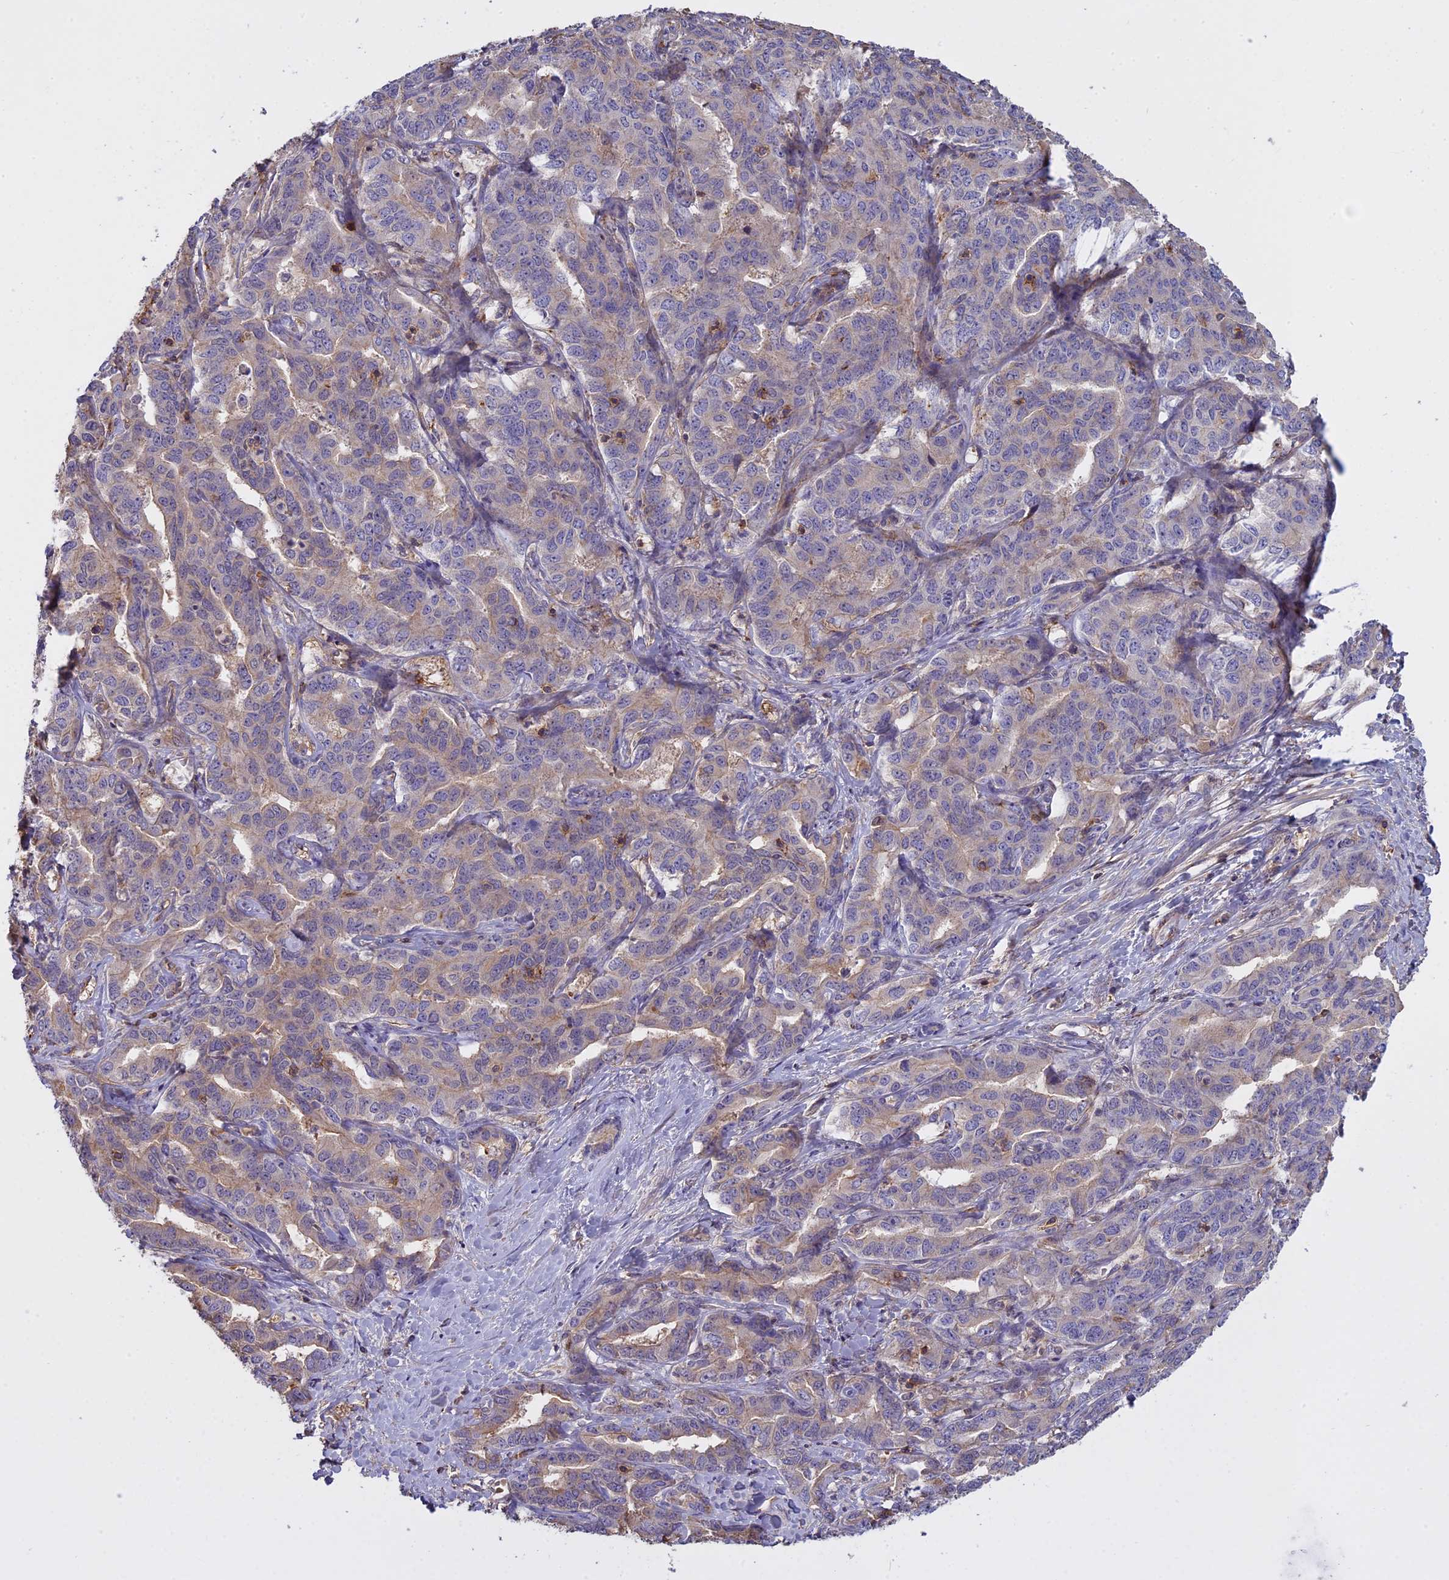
{"staining": {"intensity": "weak", "quantity": "<25%", "location": "cytoplasmic/membranous"}, "tissue": "liver cancer", "cell_type": "Tumor cells", "image_type": "cancer", "snomed": [{"axis": "morphology", "description": "Cholangiocarcinoma"}, {"axis": "topography", "description": "Liver"}], "caption": "Photomicrograph shows no protein positivity in tumor cells of liver cancer tissue.", "gene": "CFAP119", "patient": {"sex": "male", "age": 59}}